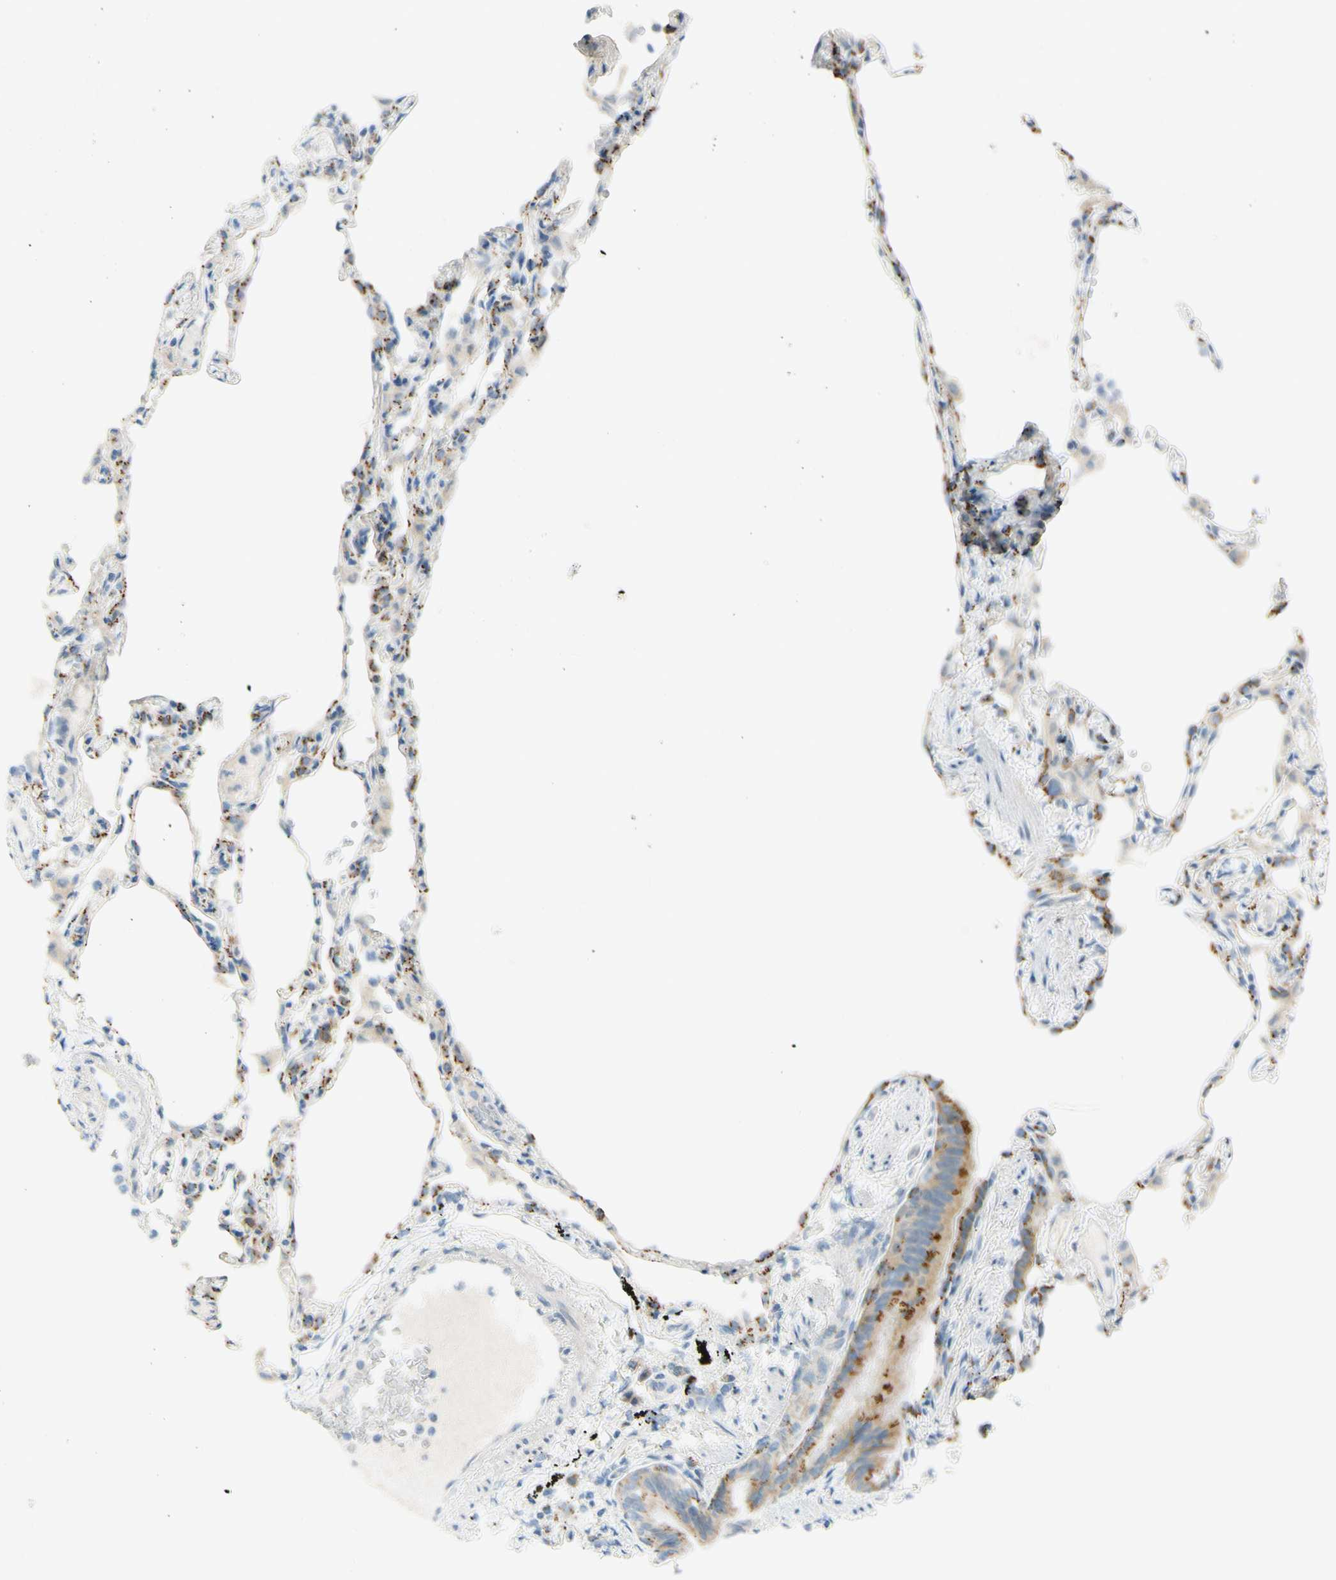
{"staining": {"intensity": "moderate", "quantity": "25%-75%", "location": "cytoplasmic/membranous"}, "tissue": "lung", "cell_type": "Alveolar cells", "image_type": "normal", "snomed": [{"axis": "morphology", "description": "Normal tissue, NOS"}, {"axis": "topography", "description": "Lung"}], "caption": "The micrograph exhibits staining of normal lung, revealing moderate cytoplasmic/membranous protein positivity (brown color) within alveolar cells.", "gene": "GALNT5", "patient": {"sex": "female", "age": 49}}